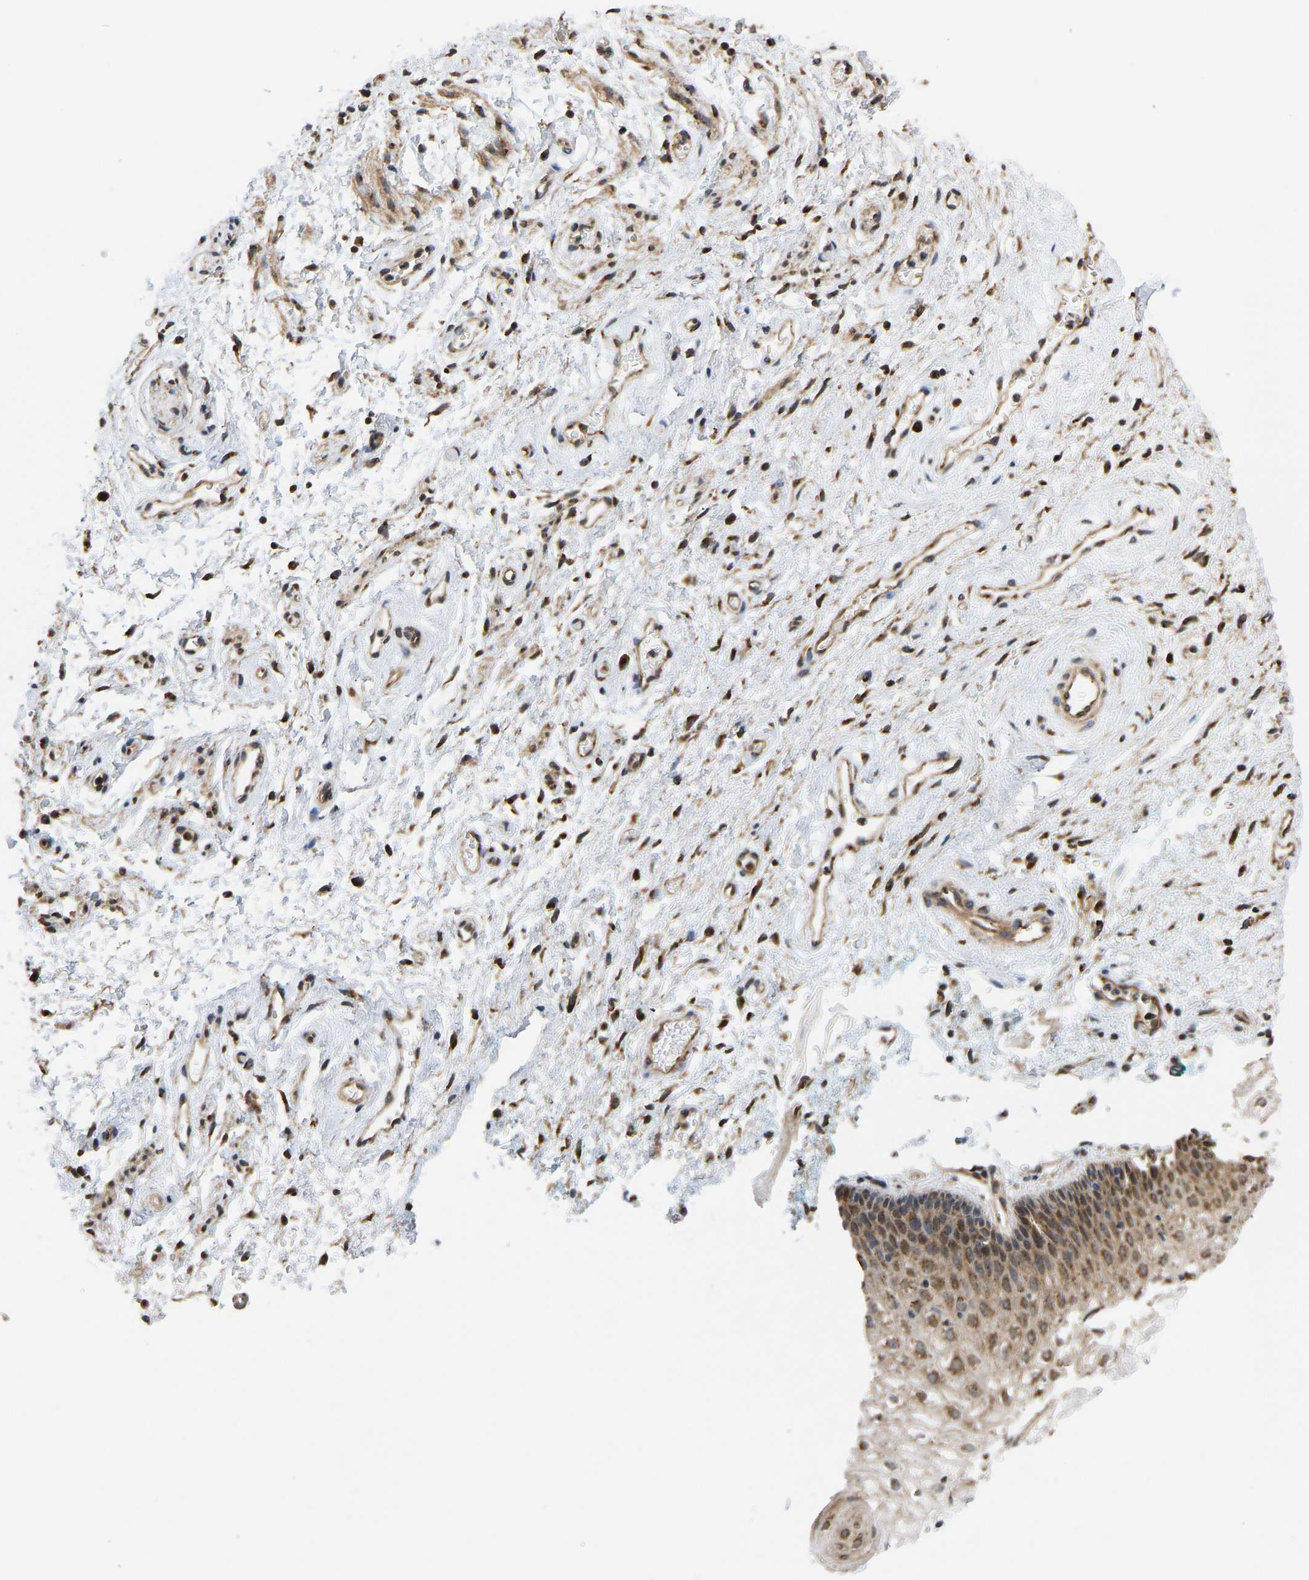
{"staining": {"intensity": "moderate", "quantity": ">75%", "location": "cytoplasmic/membranous"}, "tissue": "vagina", "cell_type": "Squamous epithelial cells", "image_type": "normal", "snomed": [{"axis": "morphology", "description": "Normal tissue, NOS"}, {"axis": "topography", "description": "Vagina"}], "caption": "Immunohistochemical staining of benign vagina exhibits >75% levels of moderate cytoplasmic/membranous protein positivity in about >75% of squamous epithelial cells.", "gene": "YIPF4", "patient": {"sex": "female", "age": 34}}